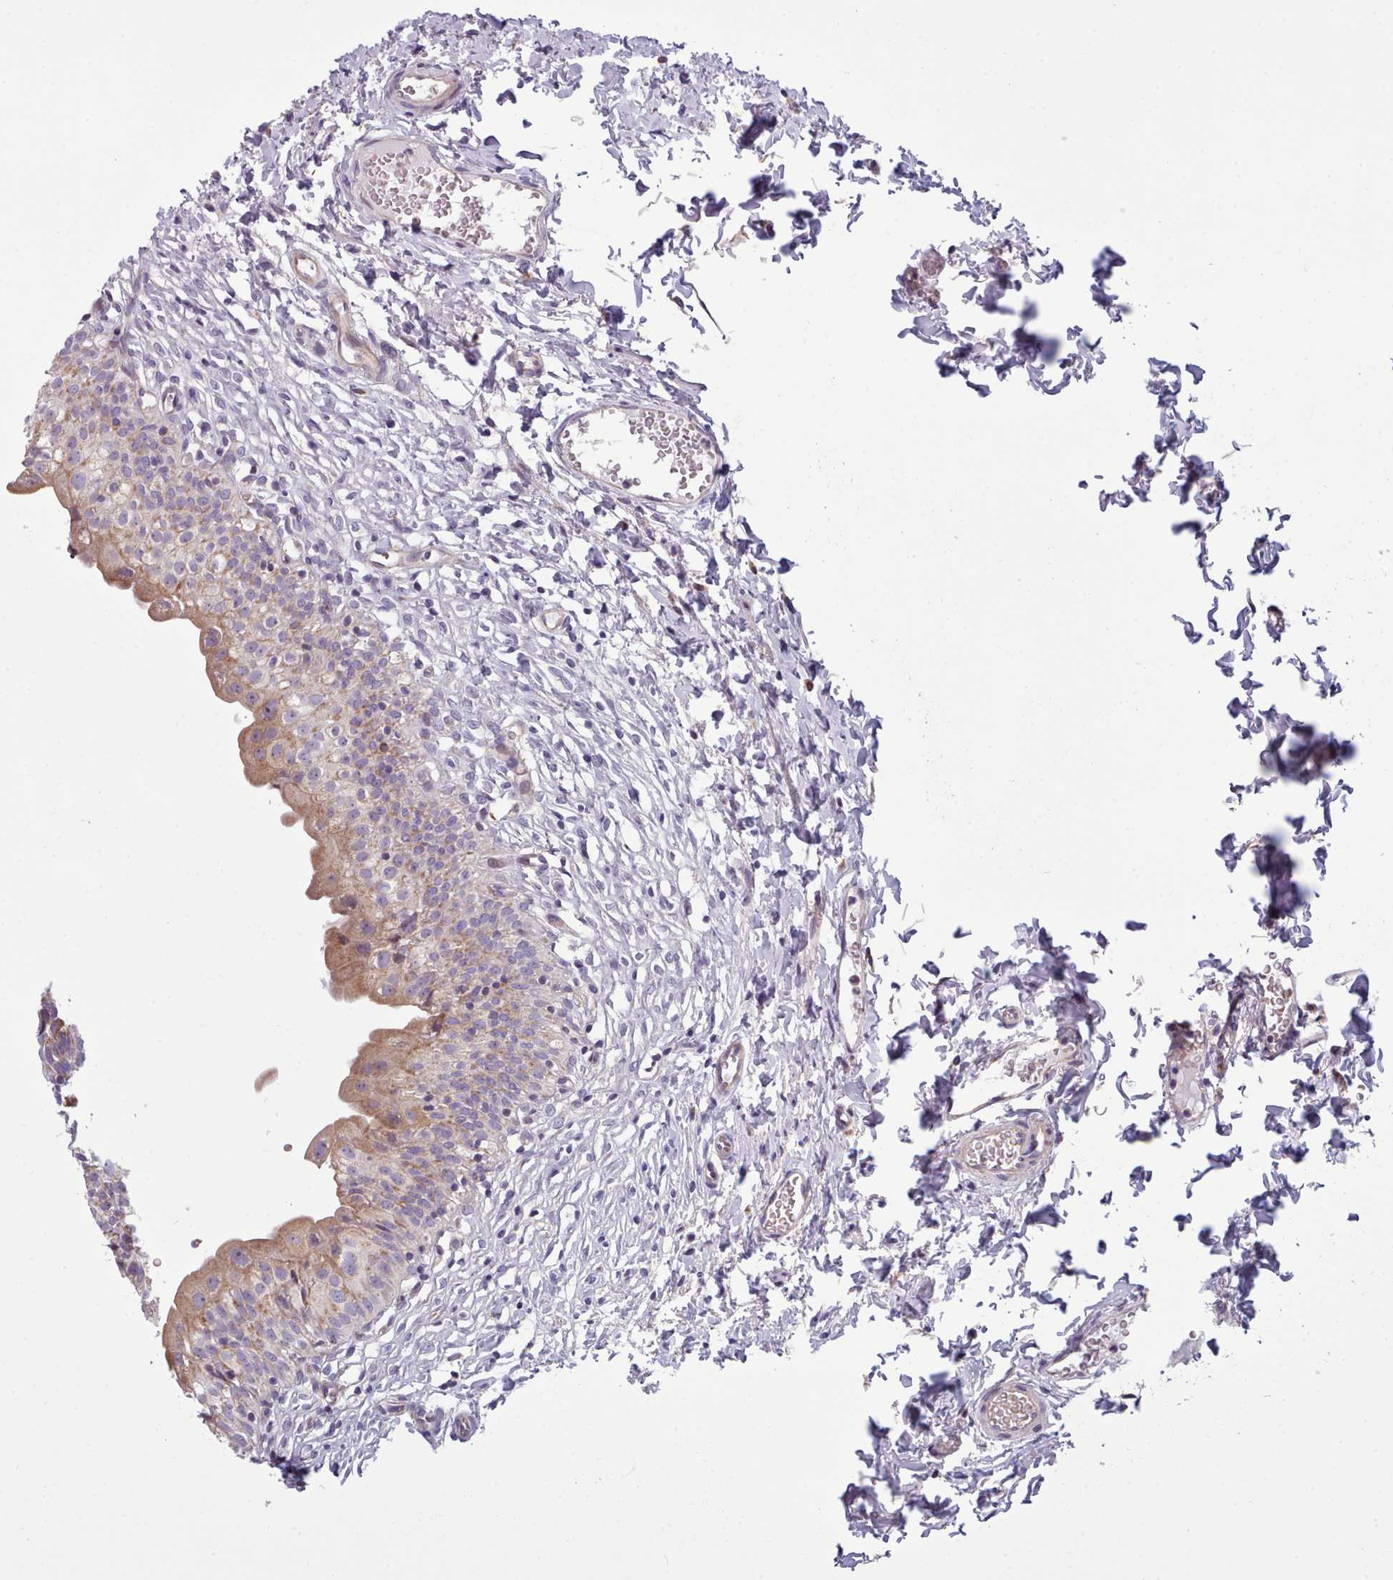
{"staining": {"intensity": "moderate", "quantity": "25%-75%", "location": "cytoplasmic/membranous"}, "tissue": "urinary bladder", "cell_type": "Urothelial cells", "image_type": "normal", "snomed": [{"axis": "morphology", "description": "Normal tissue, NOS"}, {"axis": "topography", "description": "Urinary bladder"}], "caption": "Immunohistochemical staining of benign urinary bladder reveals 25%-75% levels of moderate cytoplasmic/membranous protein staining in approximately 25%-75% of urothelial cells.", "gene": "SLC52A3", "patient": {"sex": "male", "age": 55}}